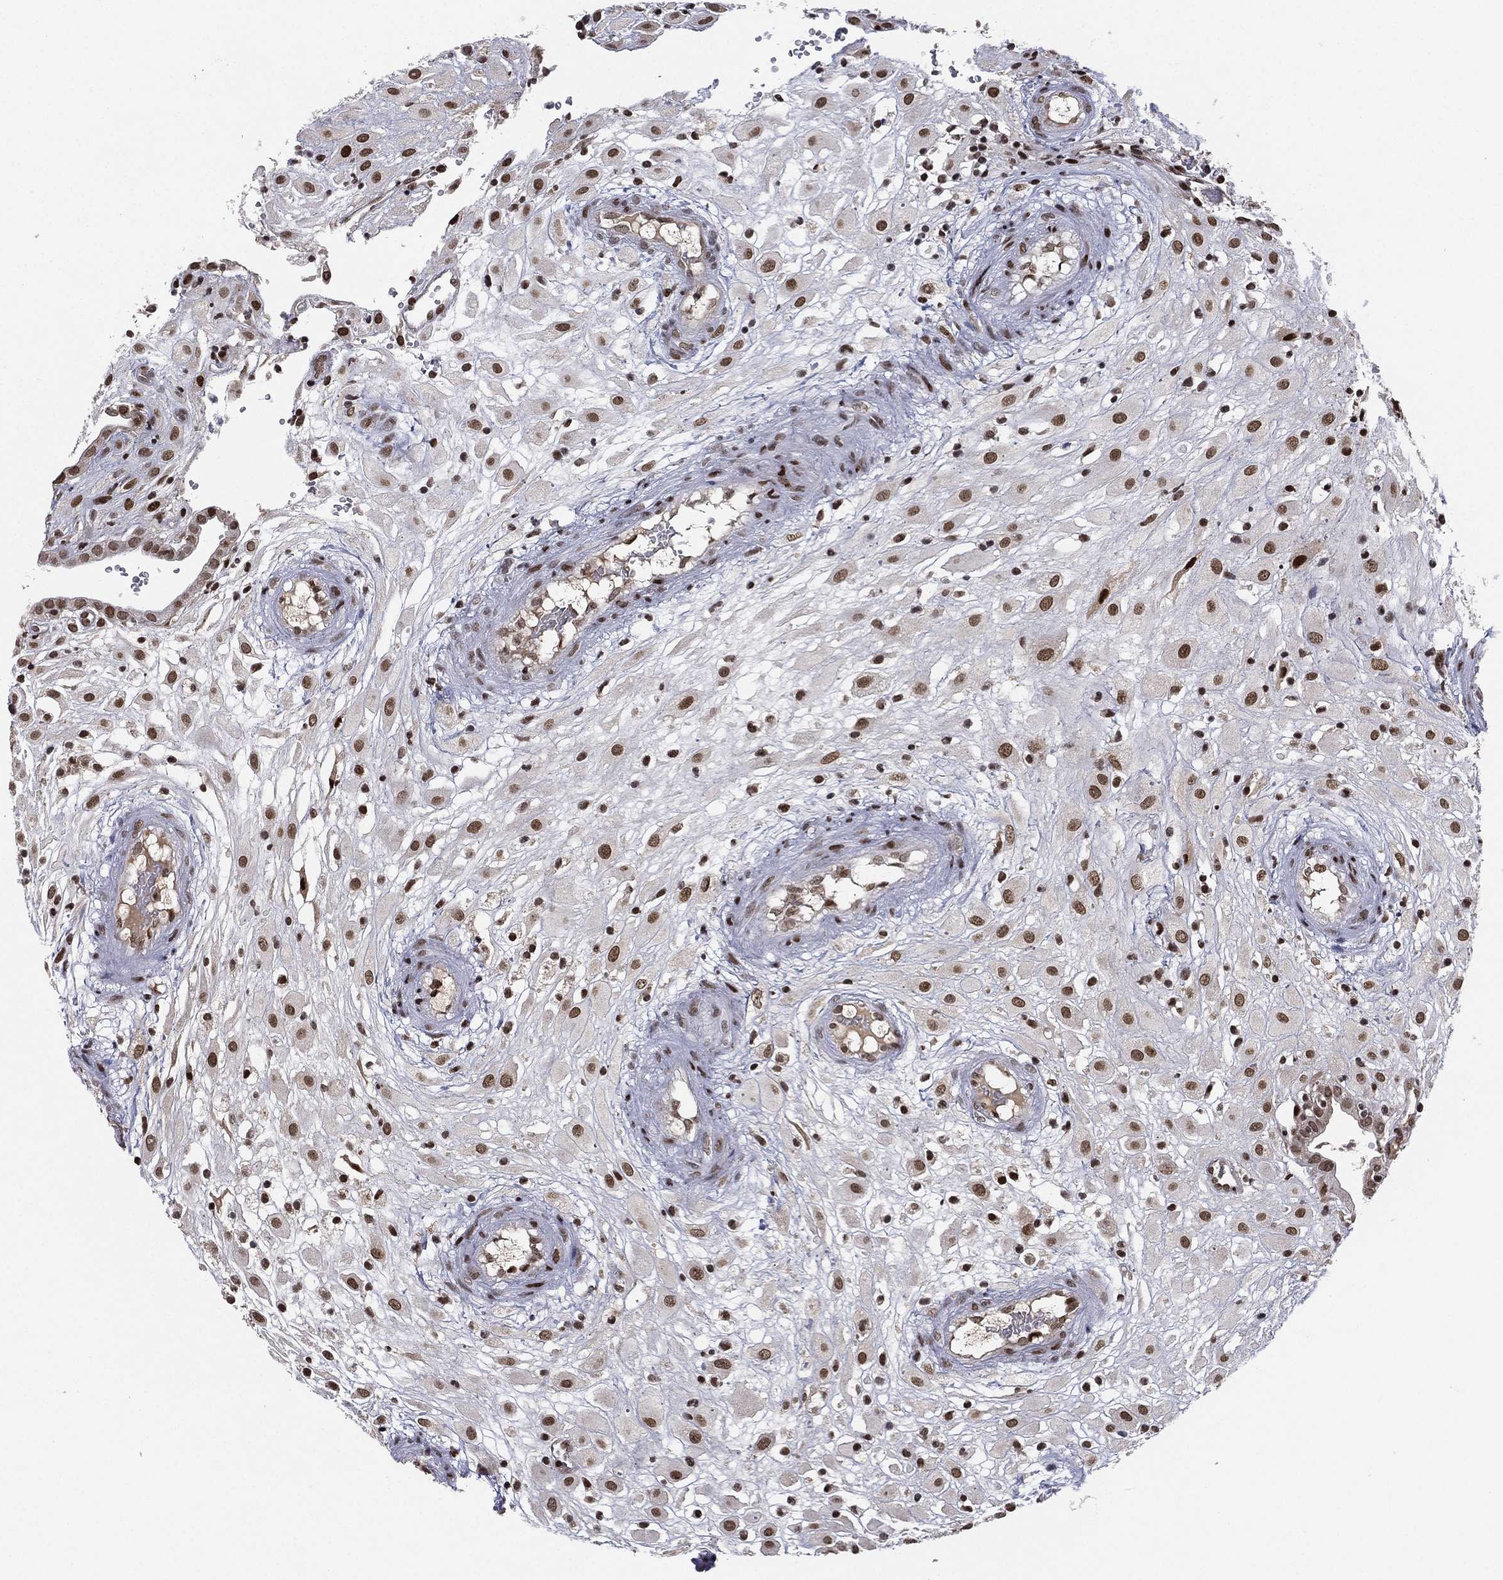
{"staining": {"intensity": "strong", "quantity": ">75%", "location": "nuclear"}, "tissue": "placenta", "cell_type": "Decidual cells", "image_type": "normal", "snomed": [{"axis": "morphology", "description": "Normal tissue, NOS"}, {"axis": "topography", "description": "Placenta"}], "caption": "IHC micrograph of benign placenta stained for a protein (brown), which shows high levels of strong nuclear staining in about >75% of decidual cells.", "gene": "RTF1", "patient": {"sex": "female", "age": 24}}